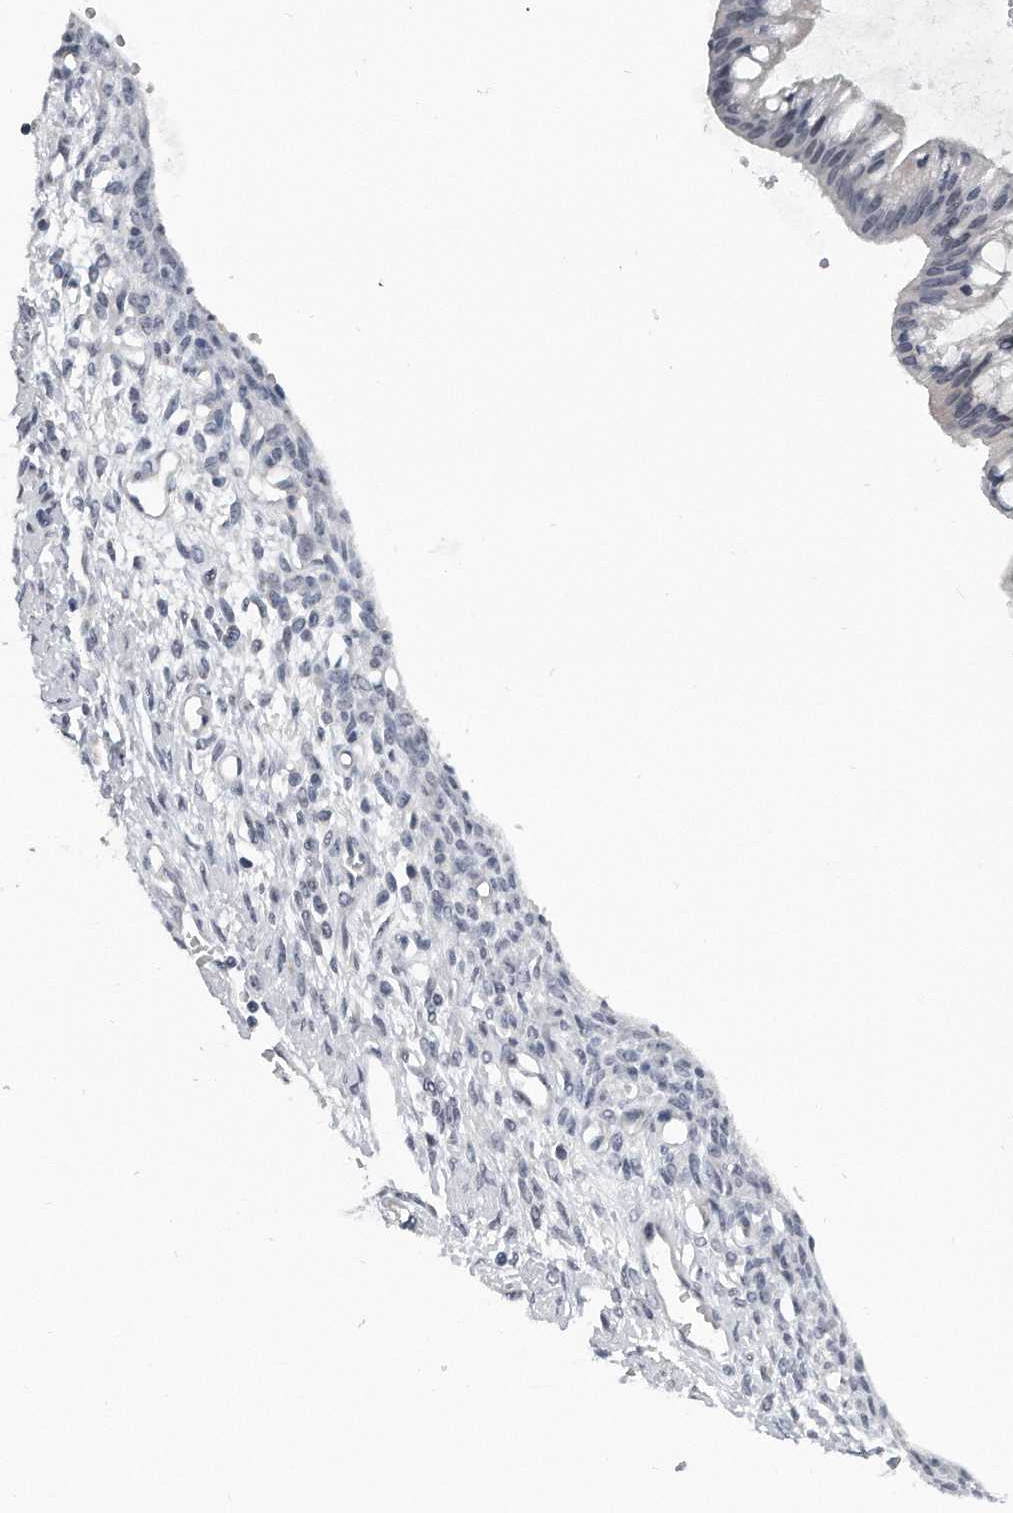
{"staining": {"intensity": "negative", "quantity": "none", "location": "none"}, "tissue": "ovarian cancer", "cell_type": "Tumor cells", "image_type": "cancer", "snomed": [{"axis": "morphology", "description": "Cystadenocarcinoma, mucinous, NOS"}, {"axis": "topography", "description": "Ovary"}], "caption": "Tumor cells are negative for brown protein staining in mucinous cystadenocarcinoma (ovarian).", "gene": "TFCP2L1", "patient": {"sex": "female", "age": 73}}